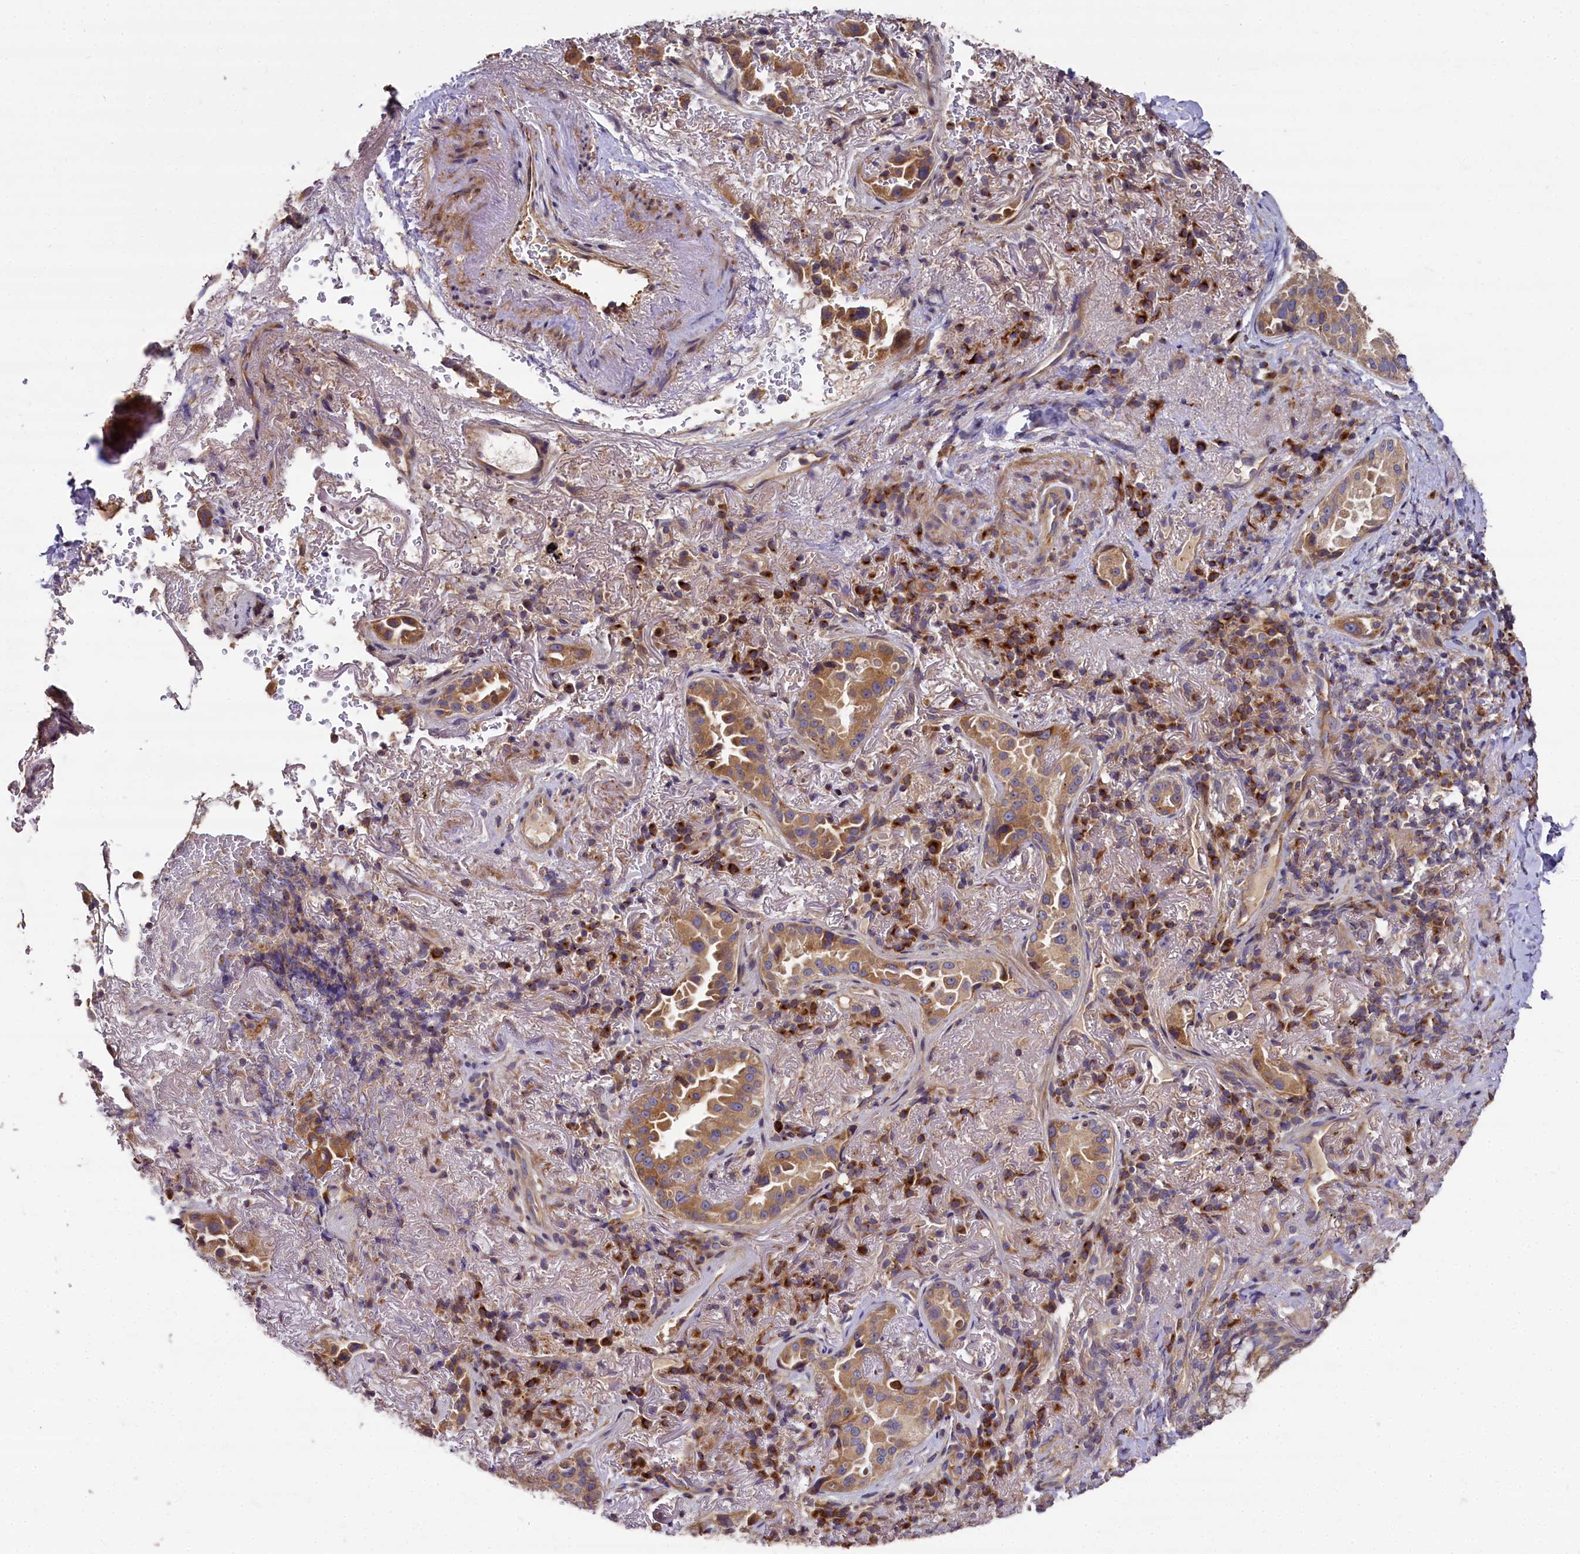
{"staining": {"intensity": "moderate", "quantity": ">75%", "location": "cytoplasmic/membranous"}, "tissue": "lung cancer", "cell_type": "Tumor cells", "image_type": "cancer", "snomed": [{"axis": "morphology", "description": "Adenocarcinoma, NOS"}, {"axis": "topography", "description": "Lung"}], "caption": "Lung cancer stained with DAB (3,3'-diaminobenzidine) IHC exhibits medium levels of moderate cytoplasmic/membranous positivity in approximately >75% of tumor cells.", "gene": "SPRYD3", "patient": {"sex": "female", "age": 69}}